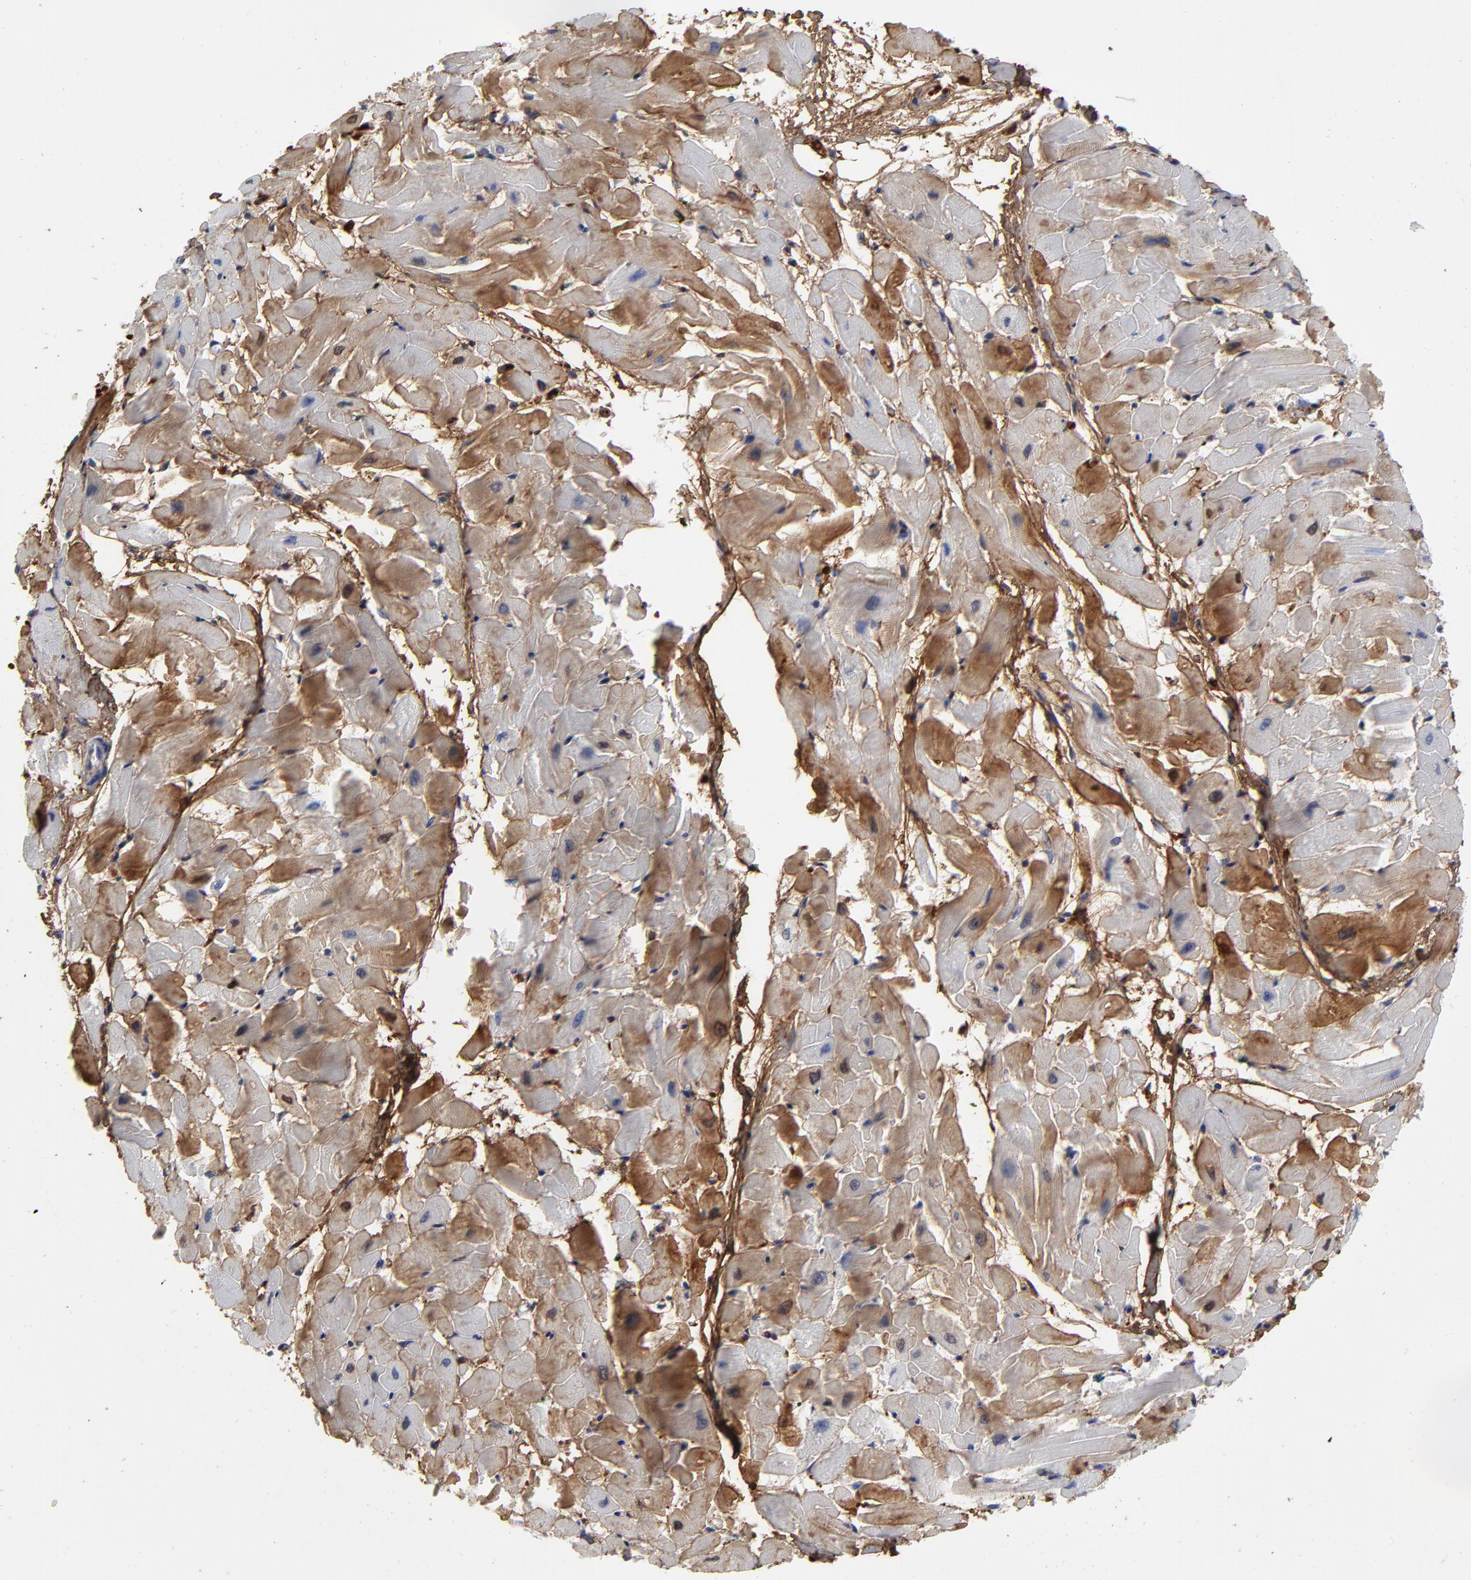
{"staining": {"intensity": "moderate", "quantity": ">75%", "location": "cytoplasmic/membranous"}, "tissue": "heart muscle", "cell_type": "Cardiomyocytes", "image_type": "normal", "snomed": [{"axis": "morphology", "description": "Normal tissue, NOS"}, {"axis": "topography", "description": "Heart"}], "caption": "An immunohistochemistry image of normal tissue is shown. Protein staining in brown labels moderate cytoplasmic/membranous positivity in heart muscle within cardiomyocytes.", "gene": "DCN", "patient": {"sex": "female", "age": 19}}